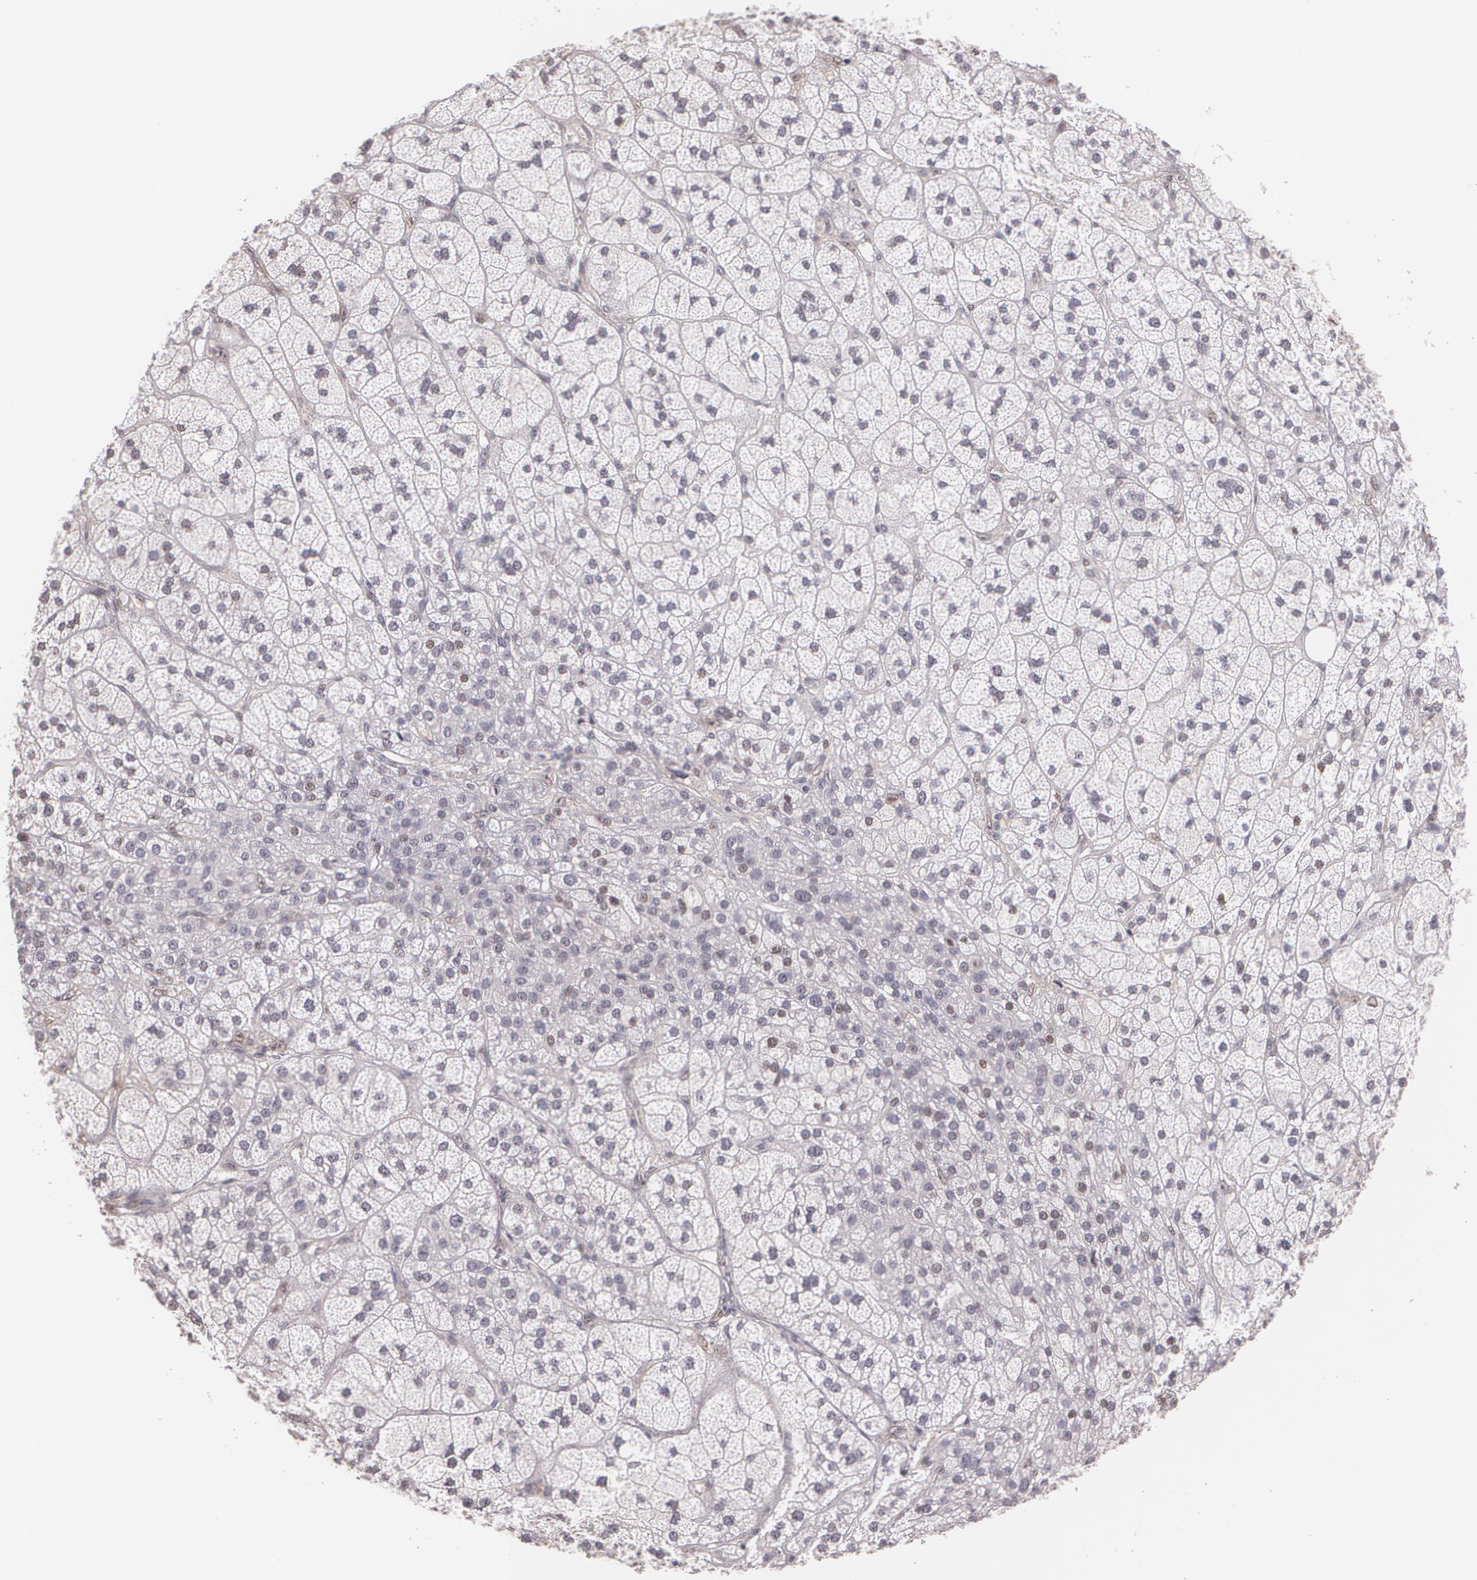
{"staining": {"intensity": "moderate", "quantity": ">75%", "location": "nuclear"}, "tissue": "adrenal gland", "cell_type": "Glandular cells", "image_type": "normal", "snomed": [{"axis": "morphology", "description": "Normal tissue, NOS"}, {"axis": "topography", "description": "Adrenal gland"}], "caption": "Protein positivity by immunohistochemistry exhibits moderate nuclear positivity in about >75% of glandular cells in benign adrenal gland.", "gene": "ZBTB16", "patient": {"sex": "female", "age": 60}}